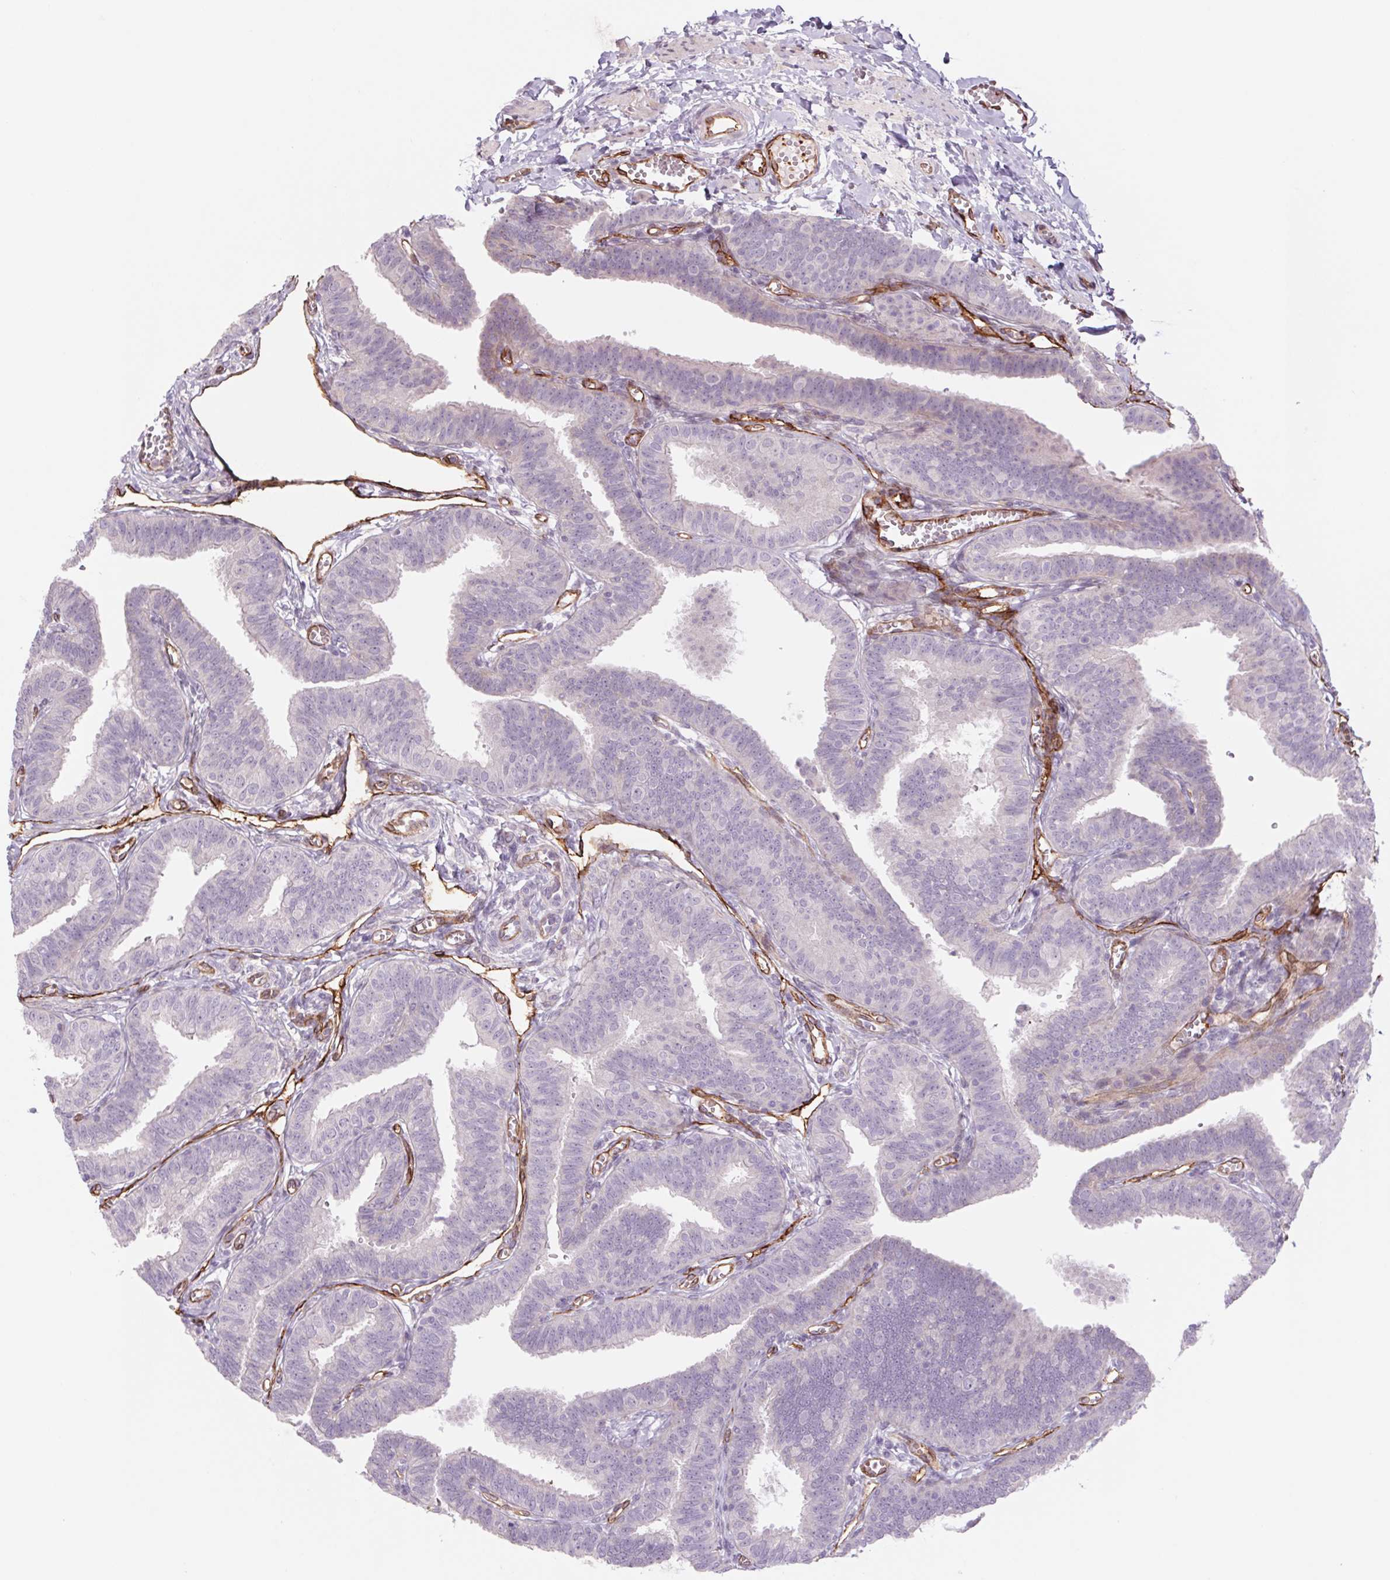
{"staining": {"intensity": "weak", "quantity": "<25%", "location": "cytoplasmic/membranous"}, "tissue": "fallopian tube", "cell_type": "Glandular cells", "image_type": "normal", "snomed": [{"axis": "morphology", "description": "Normal tissue, NOS"}, {"axis": "topography", "description": "Fallopian tube"}], "caption": "Histopathology image shows no significant protein staining in glandular cells of benign fallopian tube. The staining was performed using DAB to visualize the protein expression in brown, while the nuclei were stained in blue with hematoxylin (Magnification: 20x).", "gene": "MS4A13", "patient": {"sex": "female", "age": 25}}